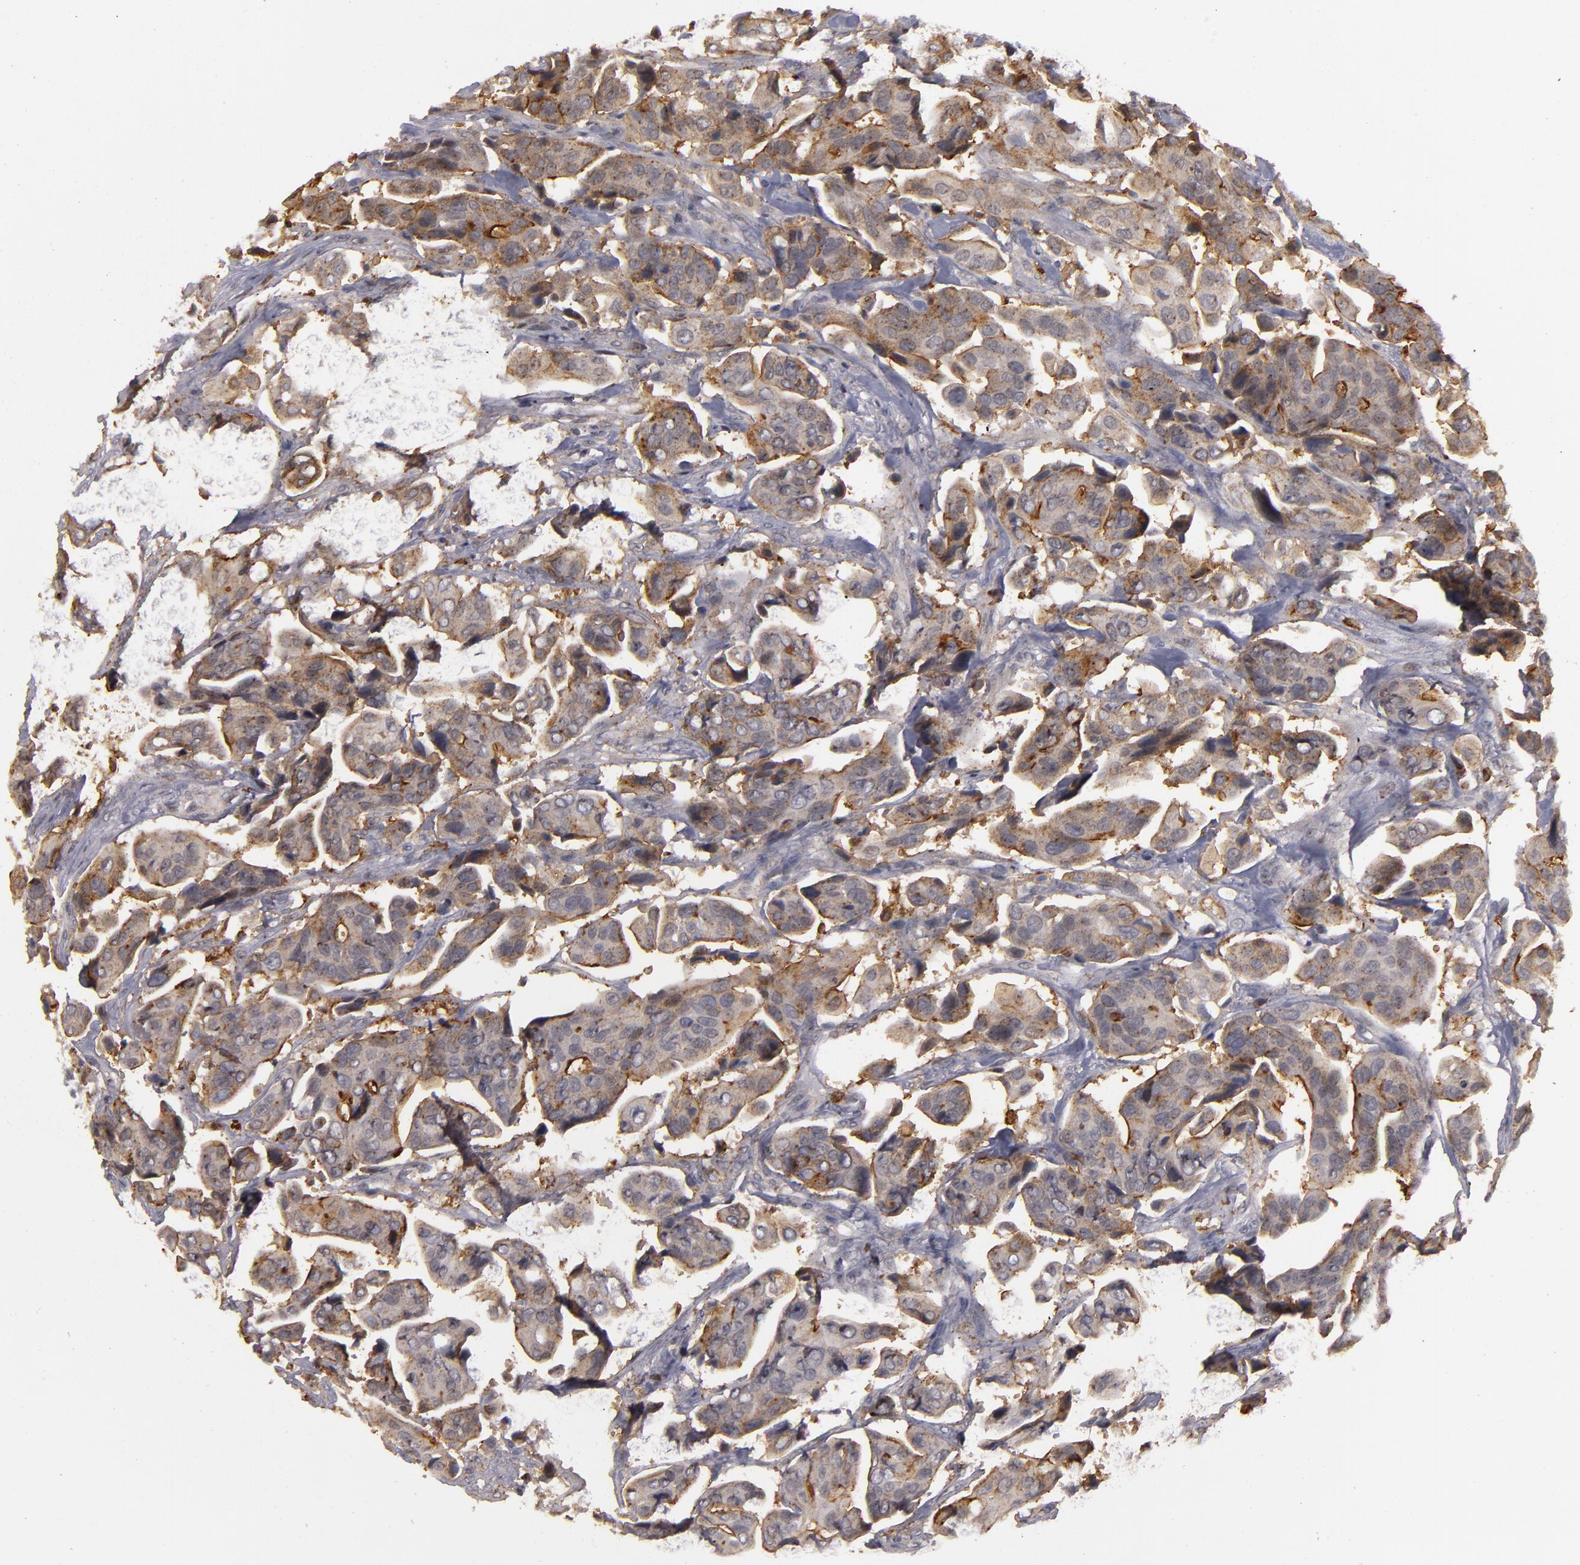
{"staining": {"intensity": "weak", "quantity": ">75%", "location": "cytoplasmic/membranous"}, "tissue": "urothelial cancer", "cell_type": "Tumor cells", "image_type": "cancer", "snomed": [{"axis": "morphology", "description": "Adenocarcinoma, NOS"}, {"axis": "topography", "description": "Urinary bladder"}], "caption": "Immunohistochemistry histopathology image of neoplastic tissue: human adenocarcinoma stained using IHC displays low levels of weak protein expression localized specifically in the cytoplasmic/membranous of tumor cells, appearing as a cytoplasmic/membranous brown color.", "gene": "STX3", "patient": {"sex": "male", "age": 61}}